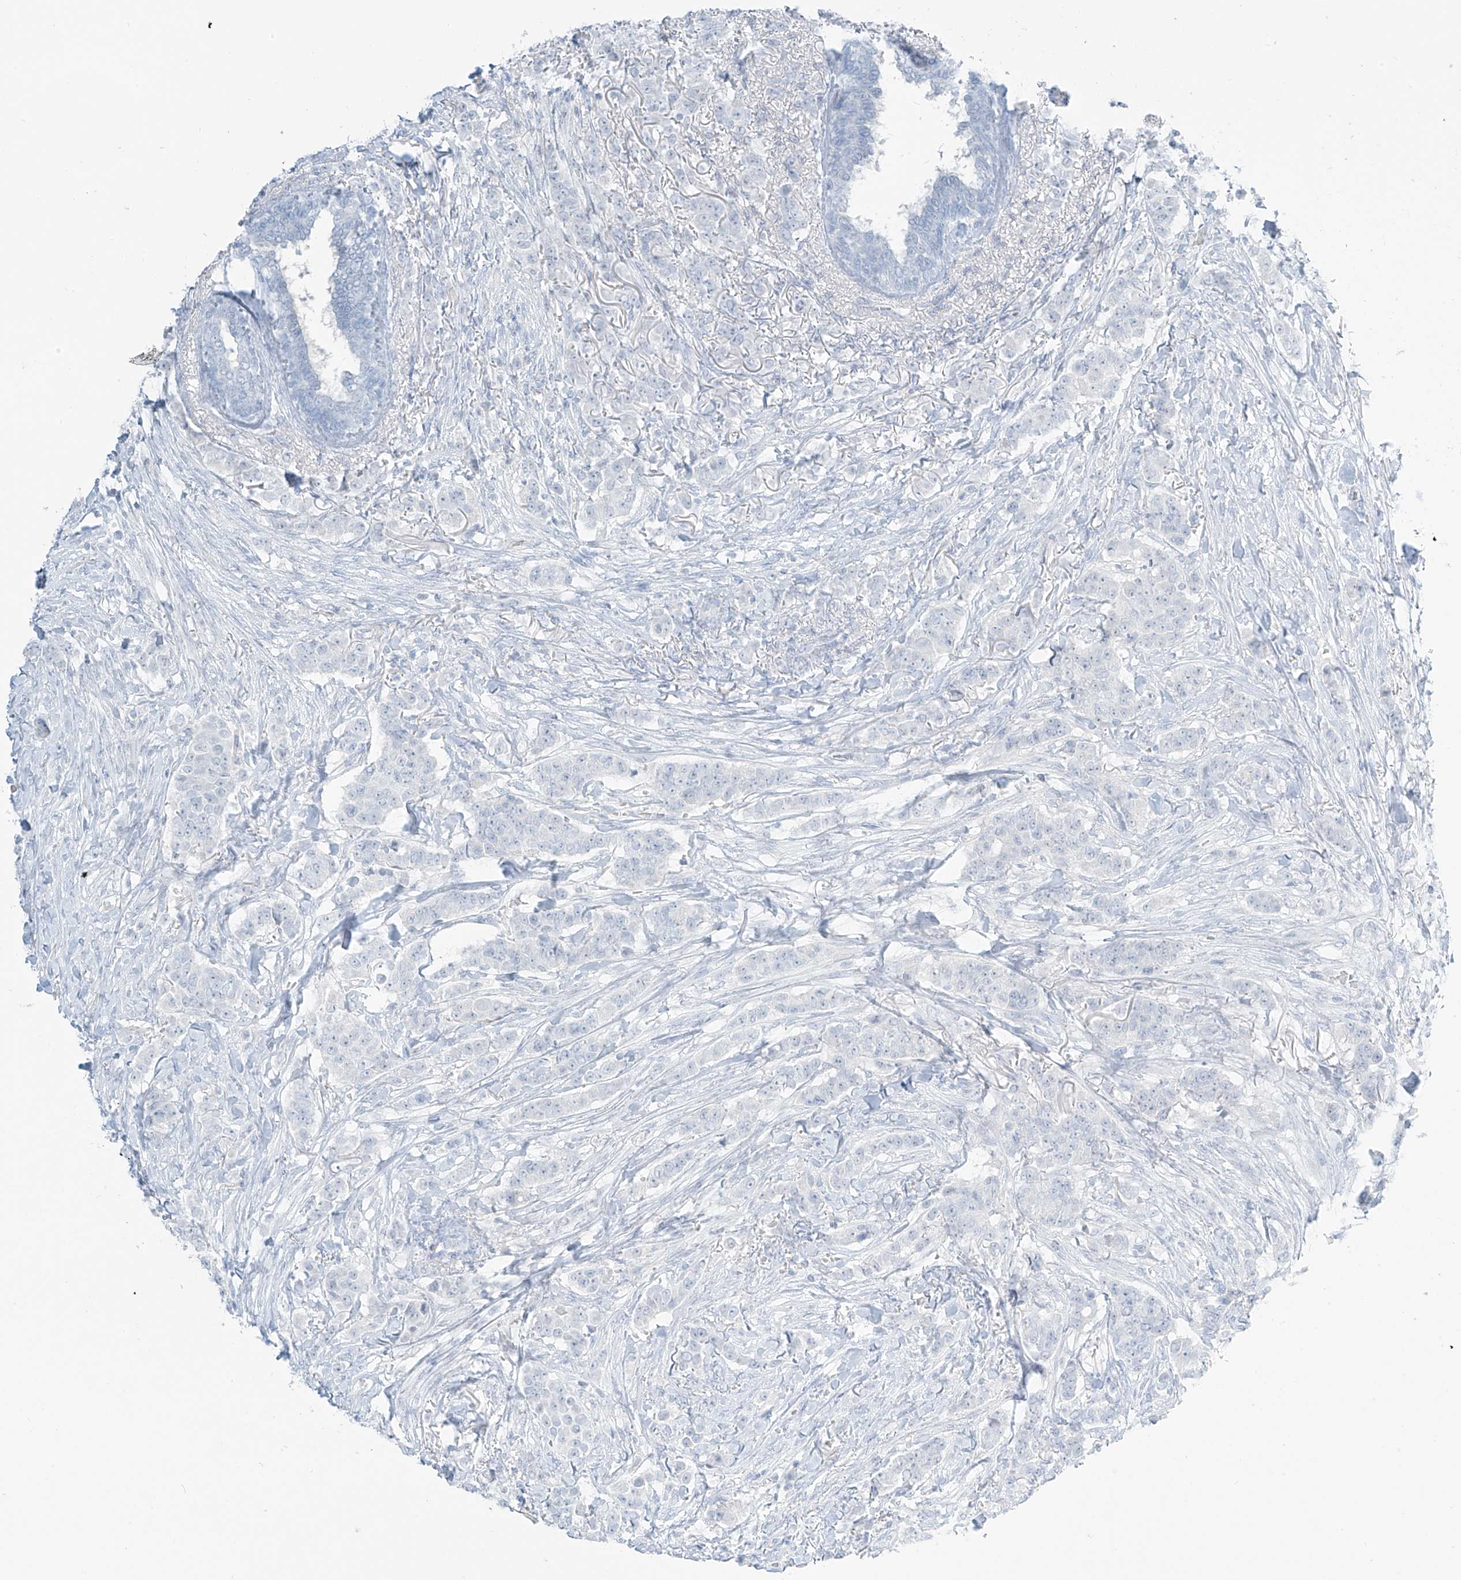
{"staining": {"intensity": "negative", "quantity": "none", "location": "none"}, "tissue": "breast cancer", "cell_type": "Tumor cells", "image_type": "cancer", "snomed": [{"axis": "morphology", "description": "Duct carcinoma"}, {"axis": "topography", "description": "Breast"}], "caption": "High magnification brightfield microscopy of intraductal carcinoma (breast) stained with DAB (brown) and counterstained with hematoxylin (blue): tumor cells show no significant expression. The staining is performed using DAB brown chromogen with nuclei counter-stained in using hematoxylin.", "gene": "PRDM6", "patient": {"sex": "female", "age": 40}}